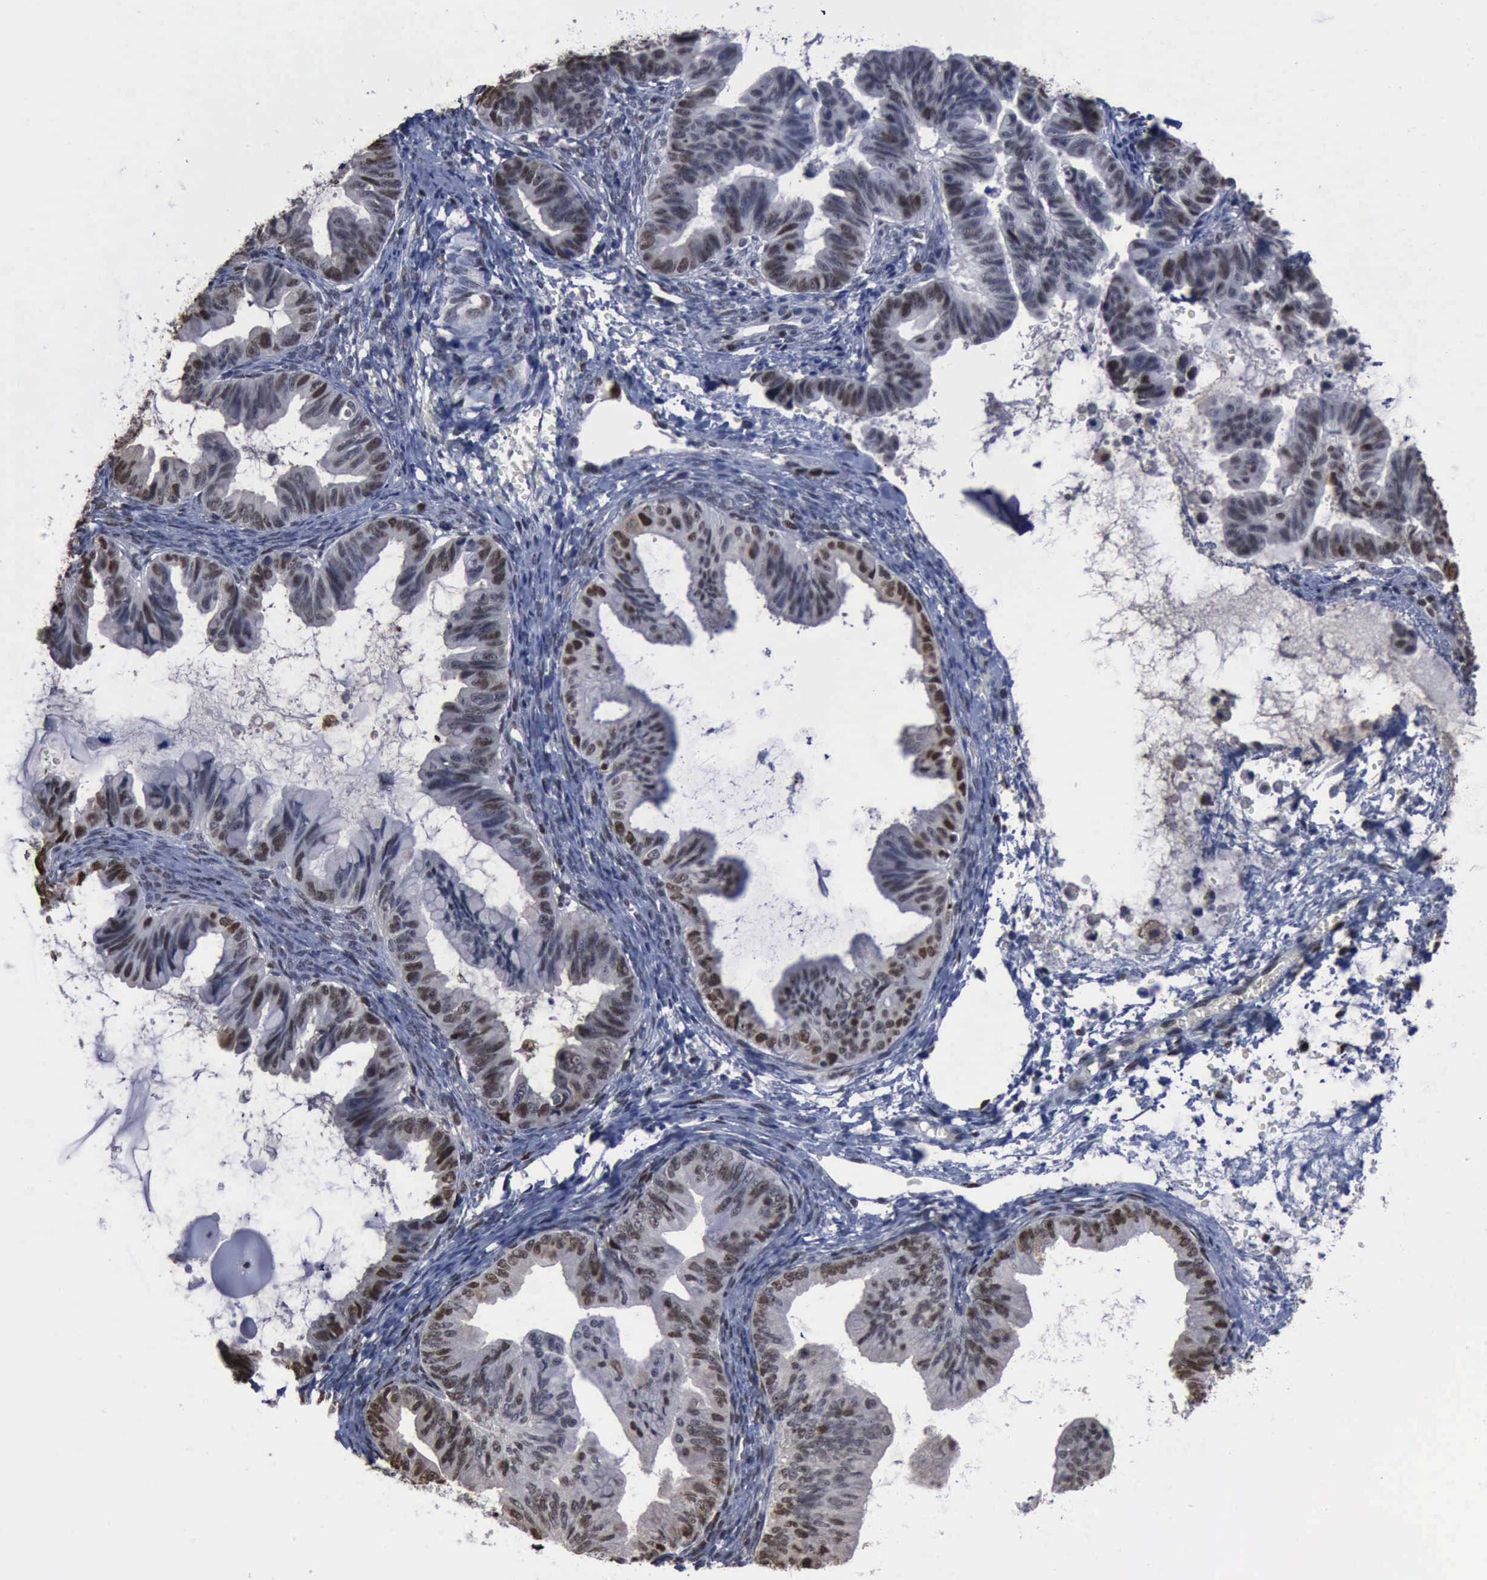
{"staining": {"intensity": "weak", "quantity": "25%-75%", "location": "nuclear"}, "tissue": "ovarian cancer", "cell_type": "Tumor cells", "image_type": "cancer", "snomed": [{"axis": "morphology", "description": "Cystadenocarcinoma, mucinous, NOS"}, {"axis": "topography", "description": "Ovary"}], "caption": "An immunohistochemistry (IHC) micrograph of tumor tissue is shown. Protein staining in brown shows weak nuclear positivity in ovarian mucinous cystadenocarcinoma within tumor cells. Immunohistochemistry stains the protein in brown and the nuclei are stained blue.", "gene": "PCNA", "patient": {"sex": "female", "age": 36}}